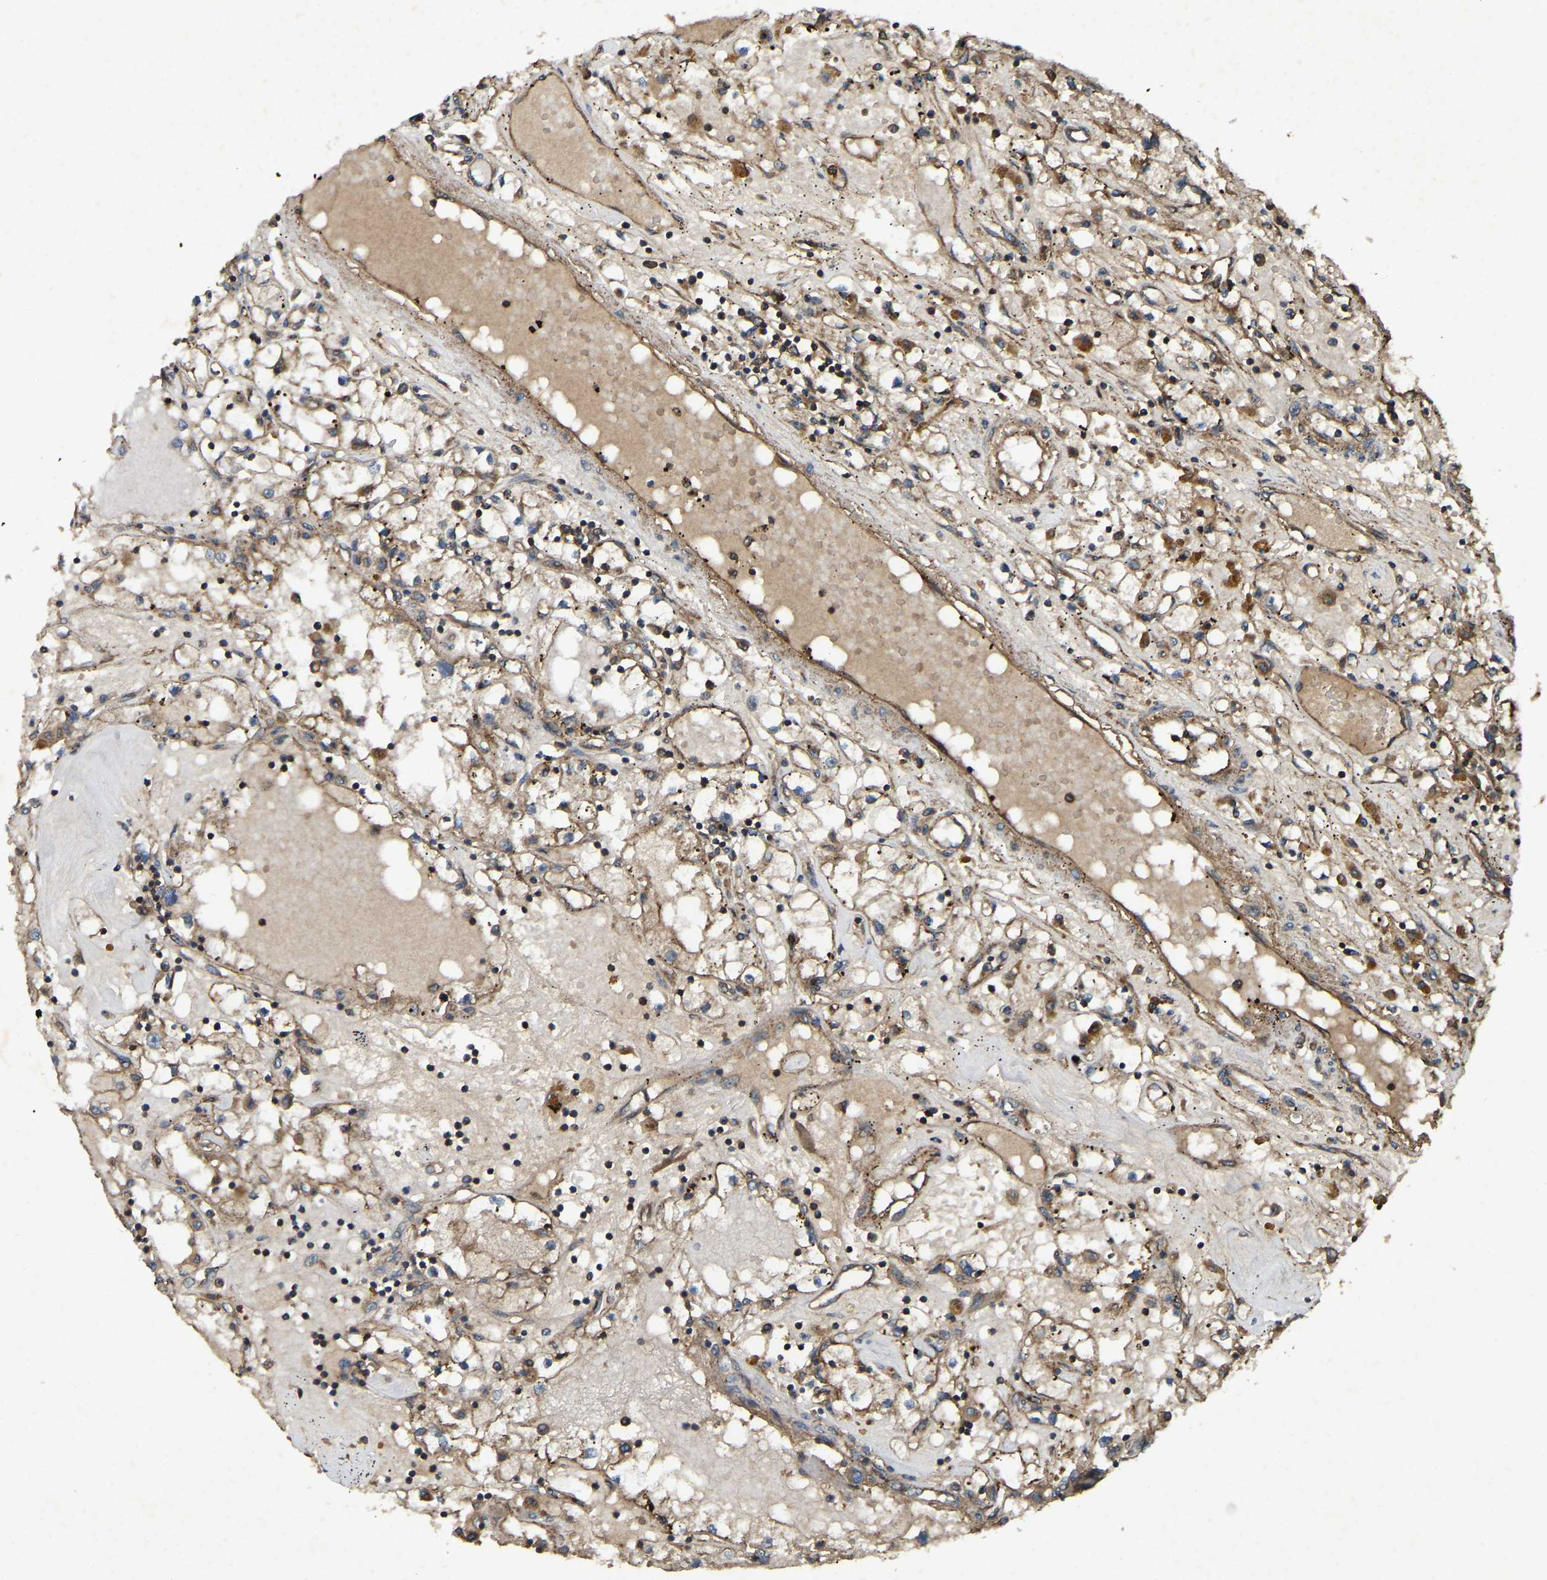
{"staining": {"intensity": "moderate", "quantity": "25%-75%", "location": "cytoplasmic/membranous"}, "tissue": "renal cancer", "cell_type": "Tumor cells", "image_type": "cancer", "snomed": [{"axis": "morphology", "description": "Adenocarcinoma, NOS"}, {"axis": "topography", "description": "Kidney"}], "caption": "Tumor cells reveal medium levels of moderate cytoplasmic/membranous positivity in approximately 25%-75% of cells in renal cancer (adenocarcinoma).", "gene": "SAMD9L", "patient": {"sex": "male", "age": 56}}